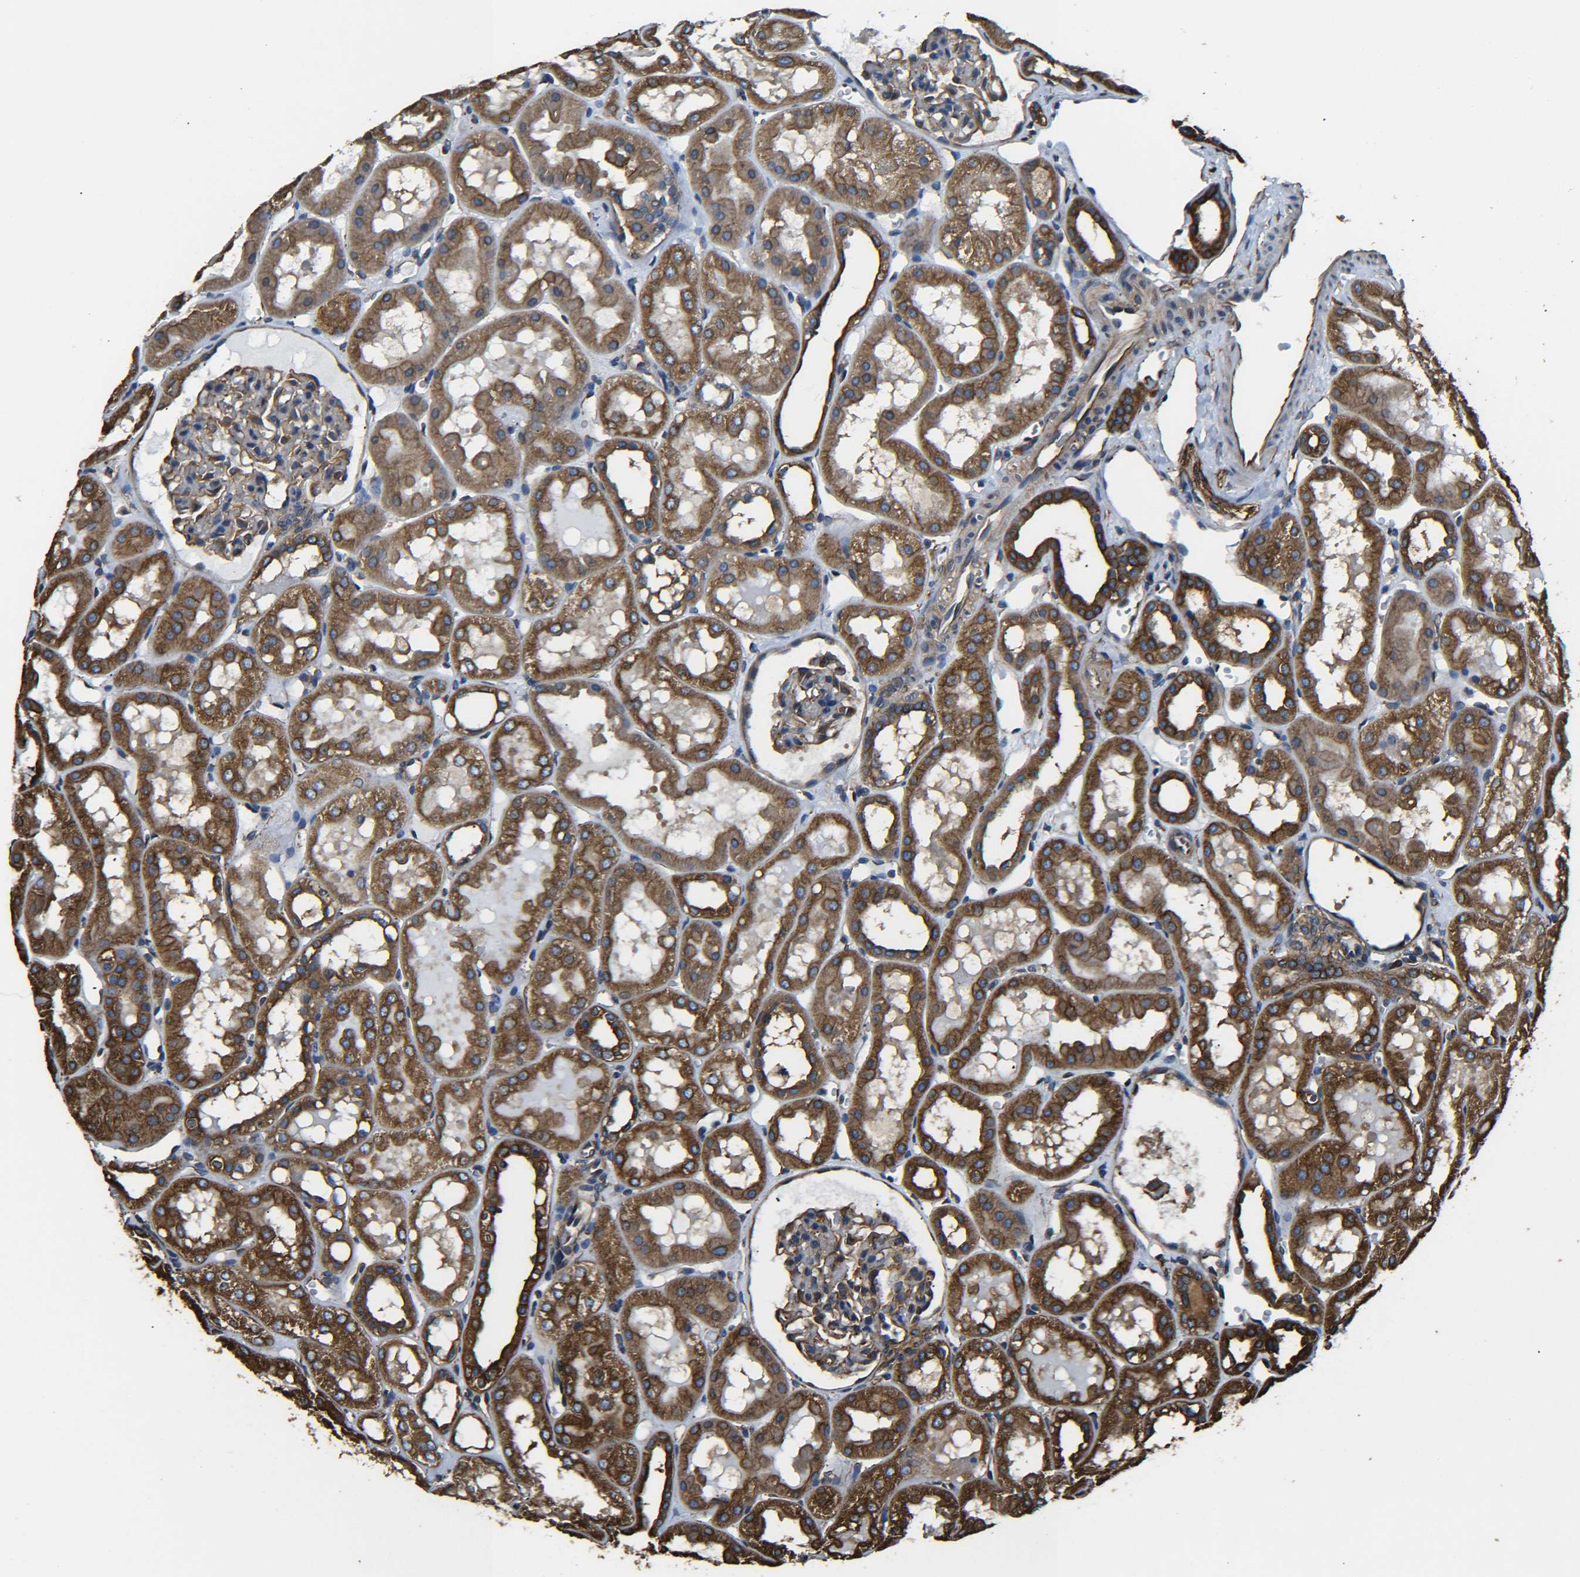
{"staining": {"intensity": "moderate", "quantity": "25%-75%", "location": "cytoplasmic/membranous"}, "tissue": "kidney", "cell_type": "Cells in glomeruli", "image_type": "normal", "snomed": [{"axis": "morphology", "description": "Normal tissue, NOS"}, {"axis": "topography", "description": "Kidney"}, {"axis": "topography", "description": "Urinary bladder"}], "caption": "Unremarkable kidney reveals moderate cytoplasmic/membranous expression in approximately 25%-75% of cells in glomeruli, visualized by immunohistochemistry. The staining was performed using DAB (3,3'-diaminobenzidine), with brown indicating positive protein expression. Nuclei are stained blue with hematoxylin.", "gene": "TUBB", "patient": {"sex": "male", "age": 16}}